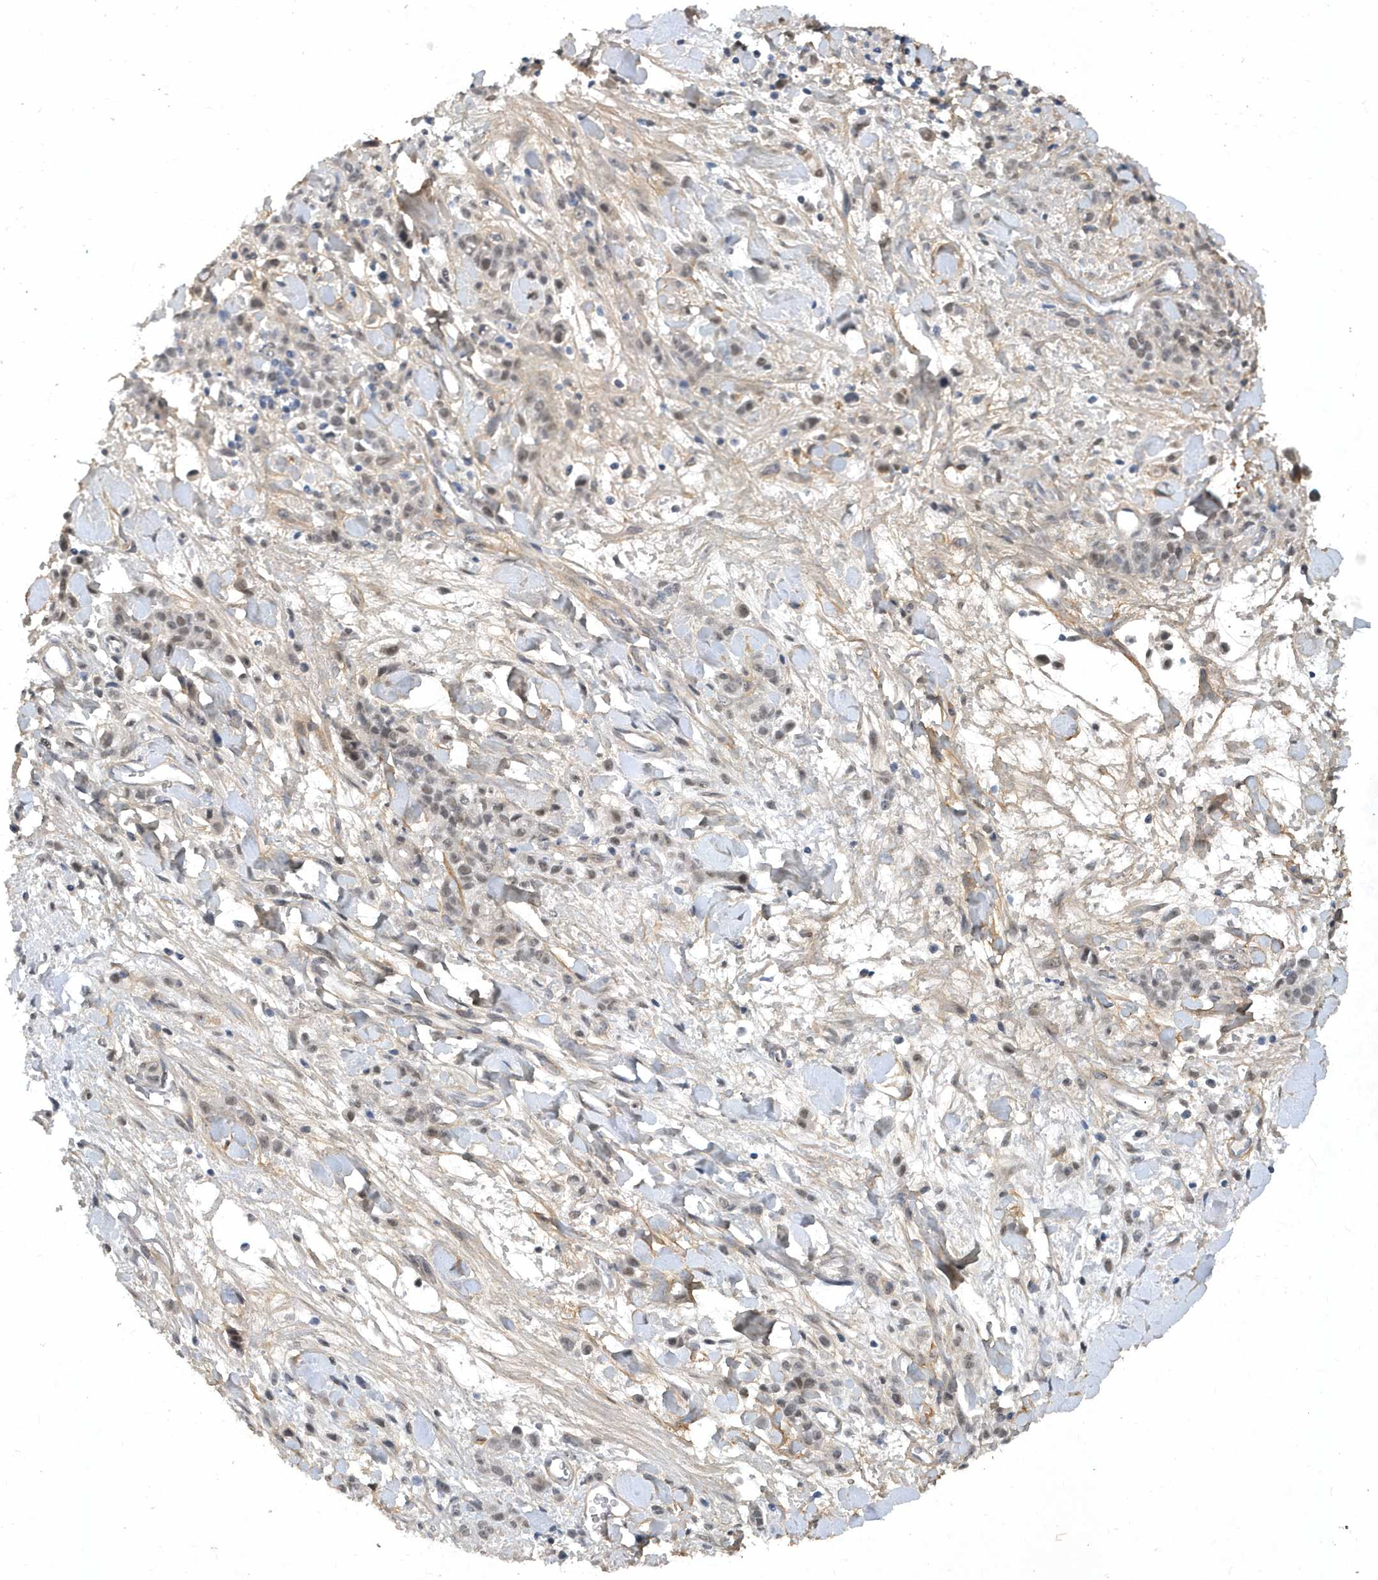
{"staining": {"intensity": "weak", "quantity": "<25%", "location": "nuclear"}, "tissue": "stomach cancer", "cell_type": "Tumor cells", "image_type": "cancer", "snomed": [{"axis": "morphology", "description": "Normal tissue, NOS"}, {"axis": "morphology", "description": "Adenocarcinoma, NOS"}, {"axis": "topography", "description": "Stomach"}], "caption": "Tumor cells are negative for protein expression in human stomach cancer (adenocarcinoma).", "gene": "FAM217A", "patient": {"sex": "male", "age": 82}}